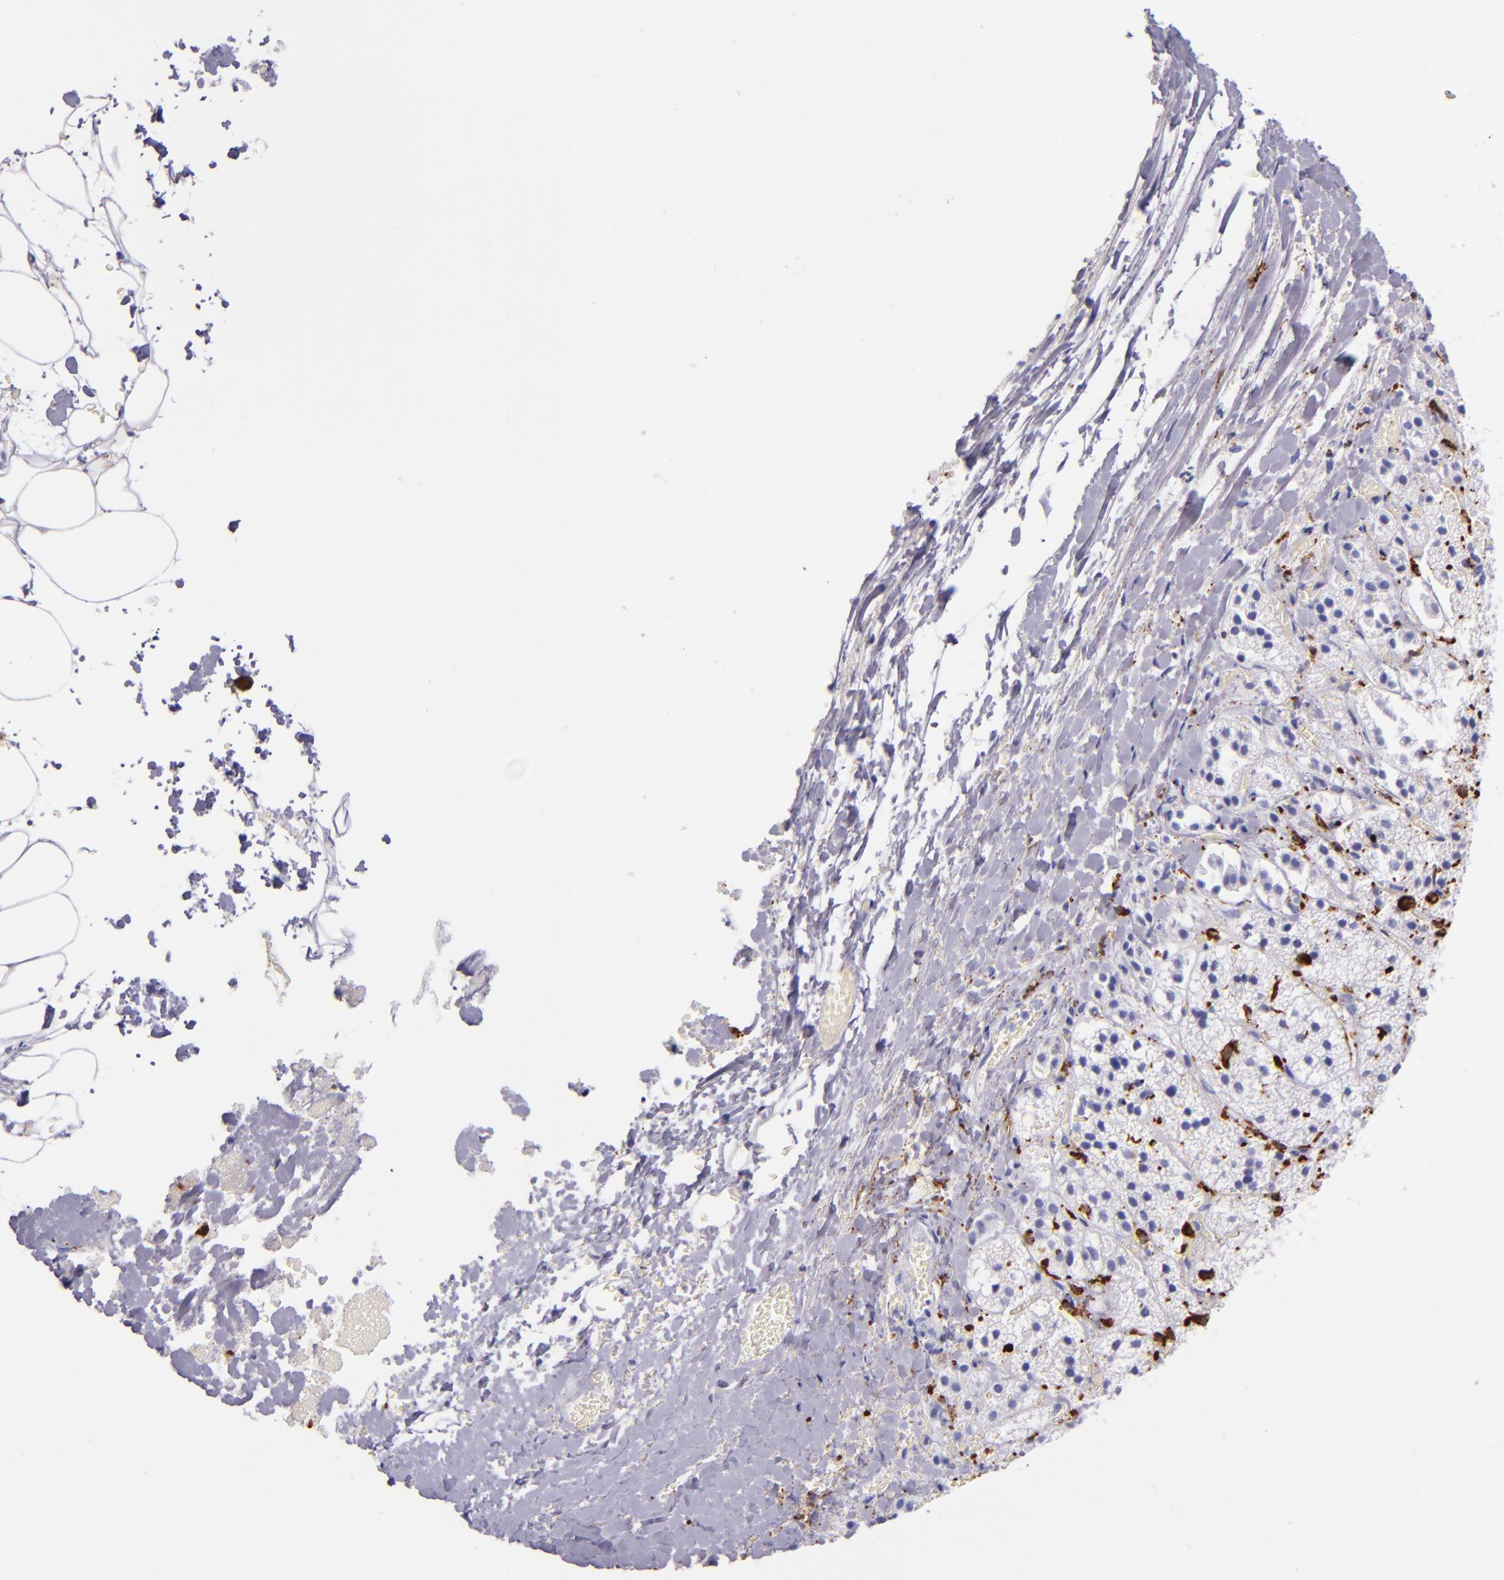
{"staining": {"intensity": "negative", "quantity": "none", "location": "none"}, "tissue": "adrenal gland", "cell_type": "Glandular cells", "image_type": "normal", "snomed": [{"axis": "morphology", "description": "Normal tissue, NOS"}, {"axis": "topography", "description": "Adrenal gland"}], "caption": "Glandular cells show no significant staining in unremarkable adrenal gland.", "gene": "CD163", "patient": {"sex": "female", "age": 44}}